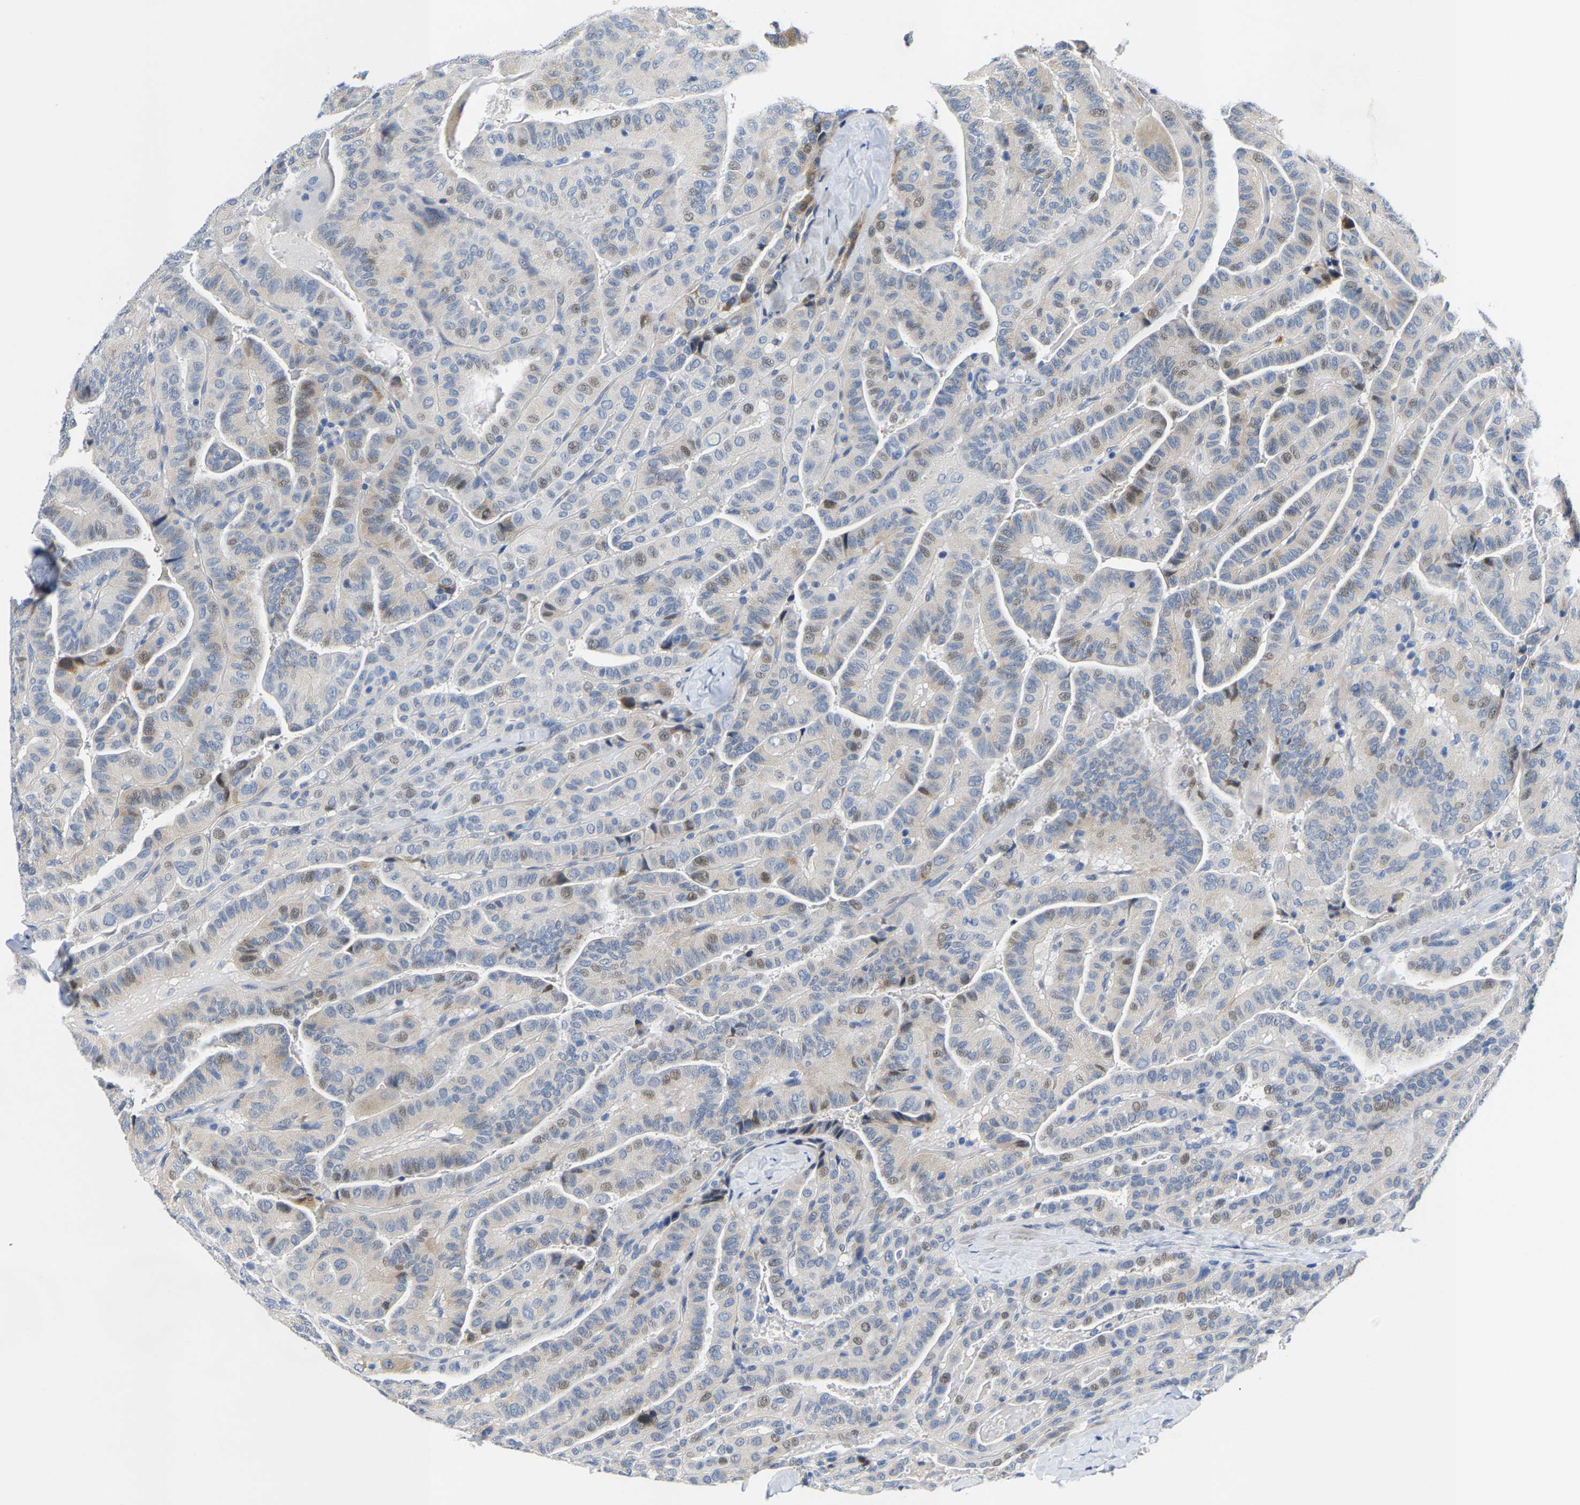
{"staining": {"intensity": "weak", "quantity": "<25%", "location": "cytoplasmic/membranous,nuclear"}, "tissue": "thyroid cancer", "cell_type": "Tumor cells", "image_type": "cancer", "snomed": [{"axis": "morphology", "description": "Papillary adenocarcinoma, NOS"}, {"axis": "topography", "description": "Thyroid gland"}], "caption": "Immunohistochemistry (IHC) of thyroid cancer reveals no positivity in tumor cells. The staining was performed using DAB to visualize the protein expression in brown, while the nuclei were stained in blue with hematoxylin (Magnification: 20x).", "gene": "KLHL1", "patient": {"sex": "male", "age": 77}}